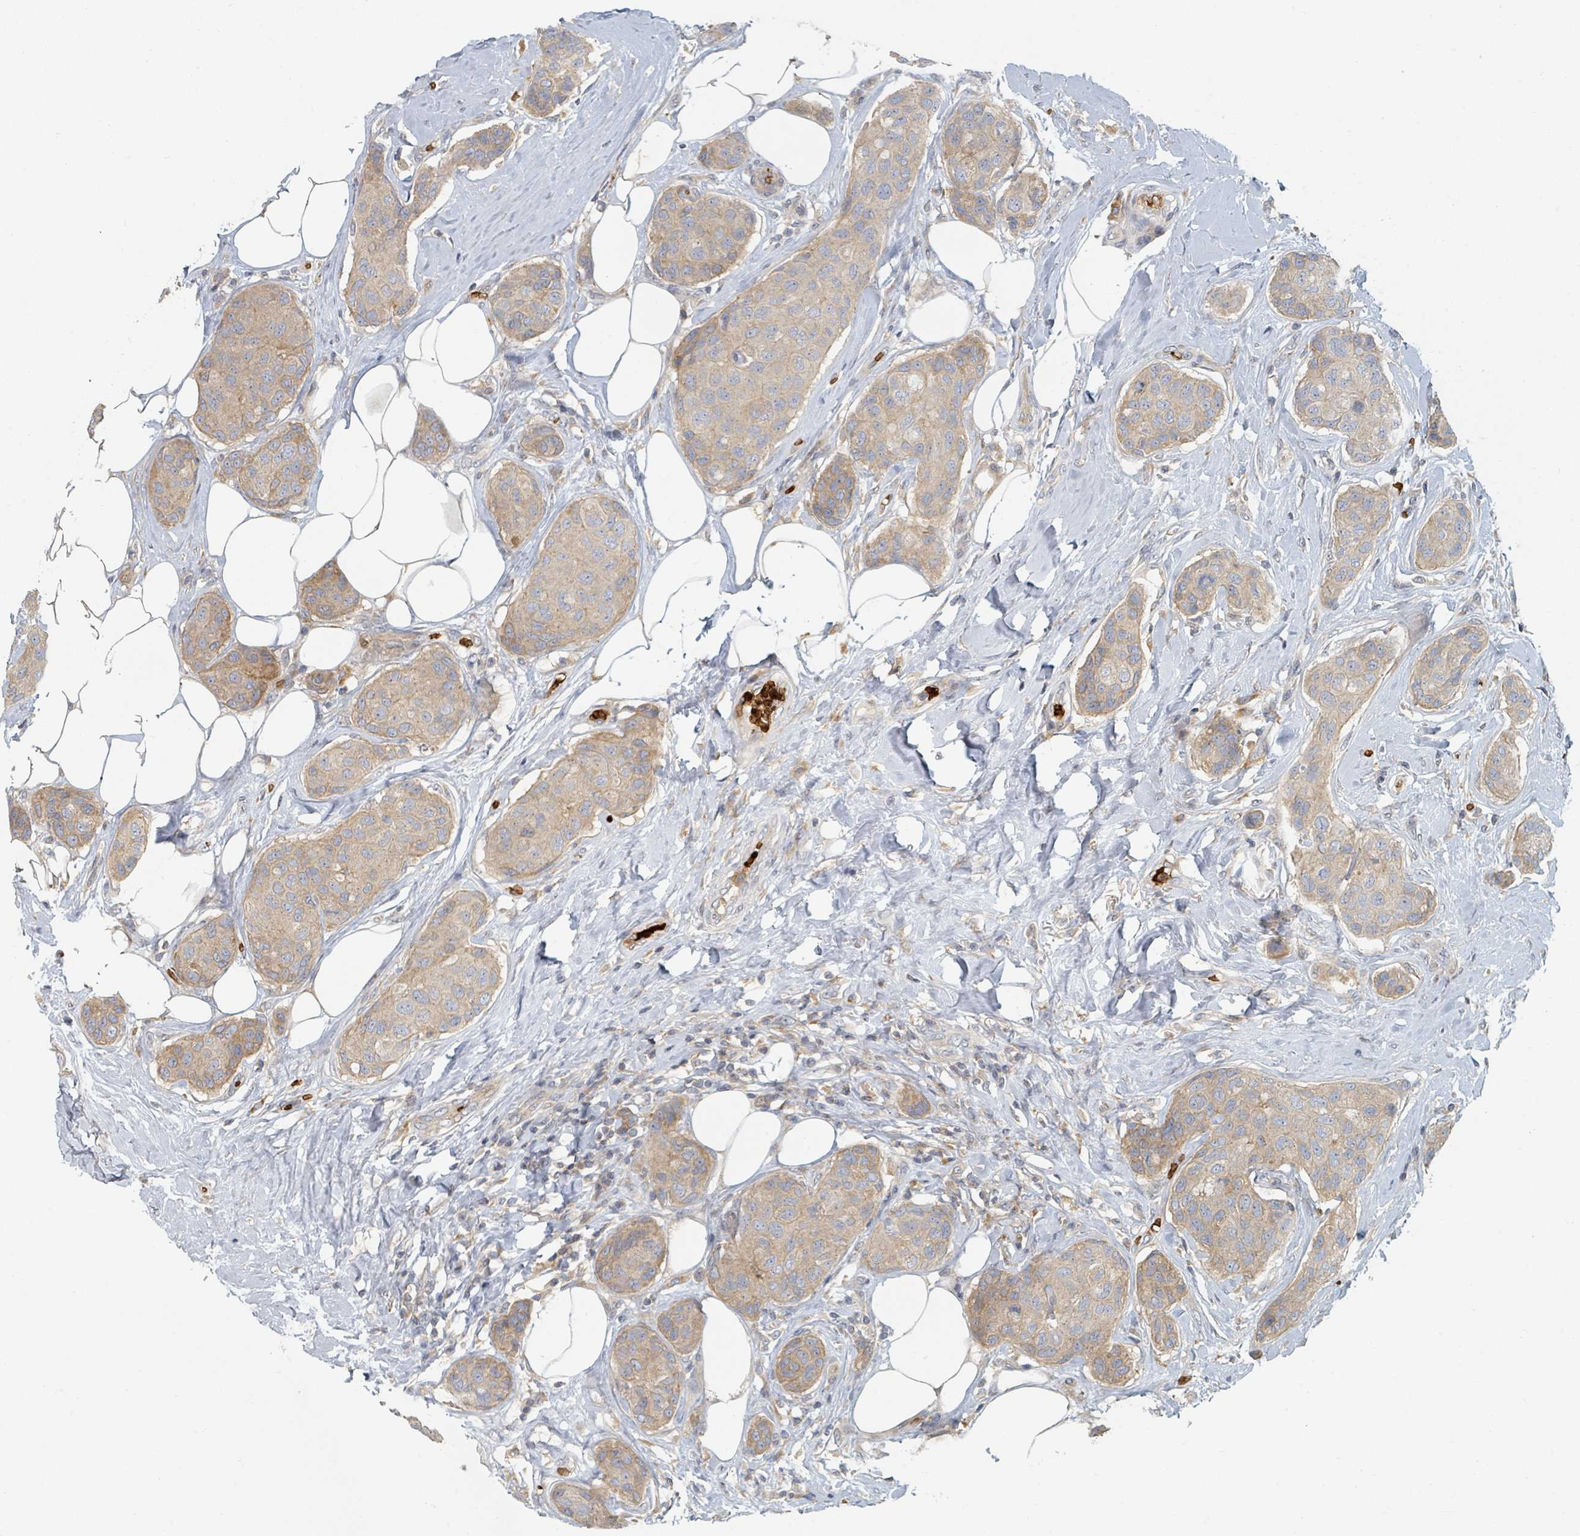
{"staining": {"intensity": "weak", "quantity": ">75%", "location": "cytoplasmic/membranous"}, "tissue": "breast cancer", "cell_type": "Tumor cells", "image_type": "cancer", "snomed": [{"axis": "morphology", "description": "Duct carcinoma"}, {"axis": "topography", "description": "Breast"}, {"axis": "topography", "description": "Lymph node"}], "caption": "The histopathology image exhibits a brown stain indicating the presence of a protein in the cytoplasmic/membranous of tumor cells in breast intraductal carcinoma.", "gene": "TRPC4AP", "patient": {"sex": "female", "age": 80}}